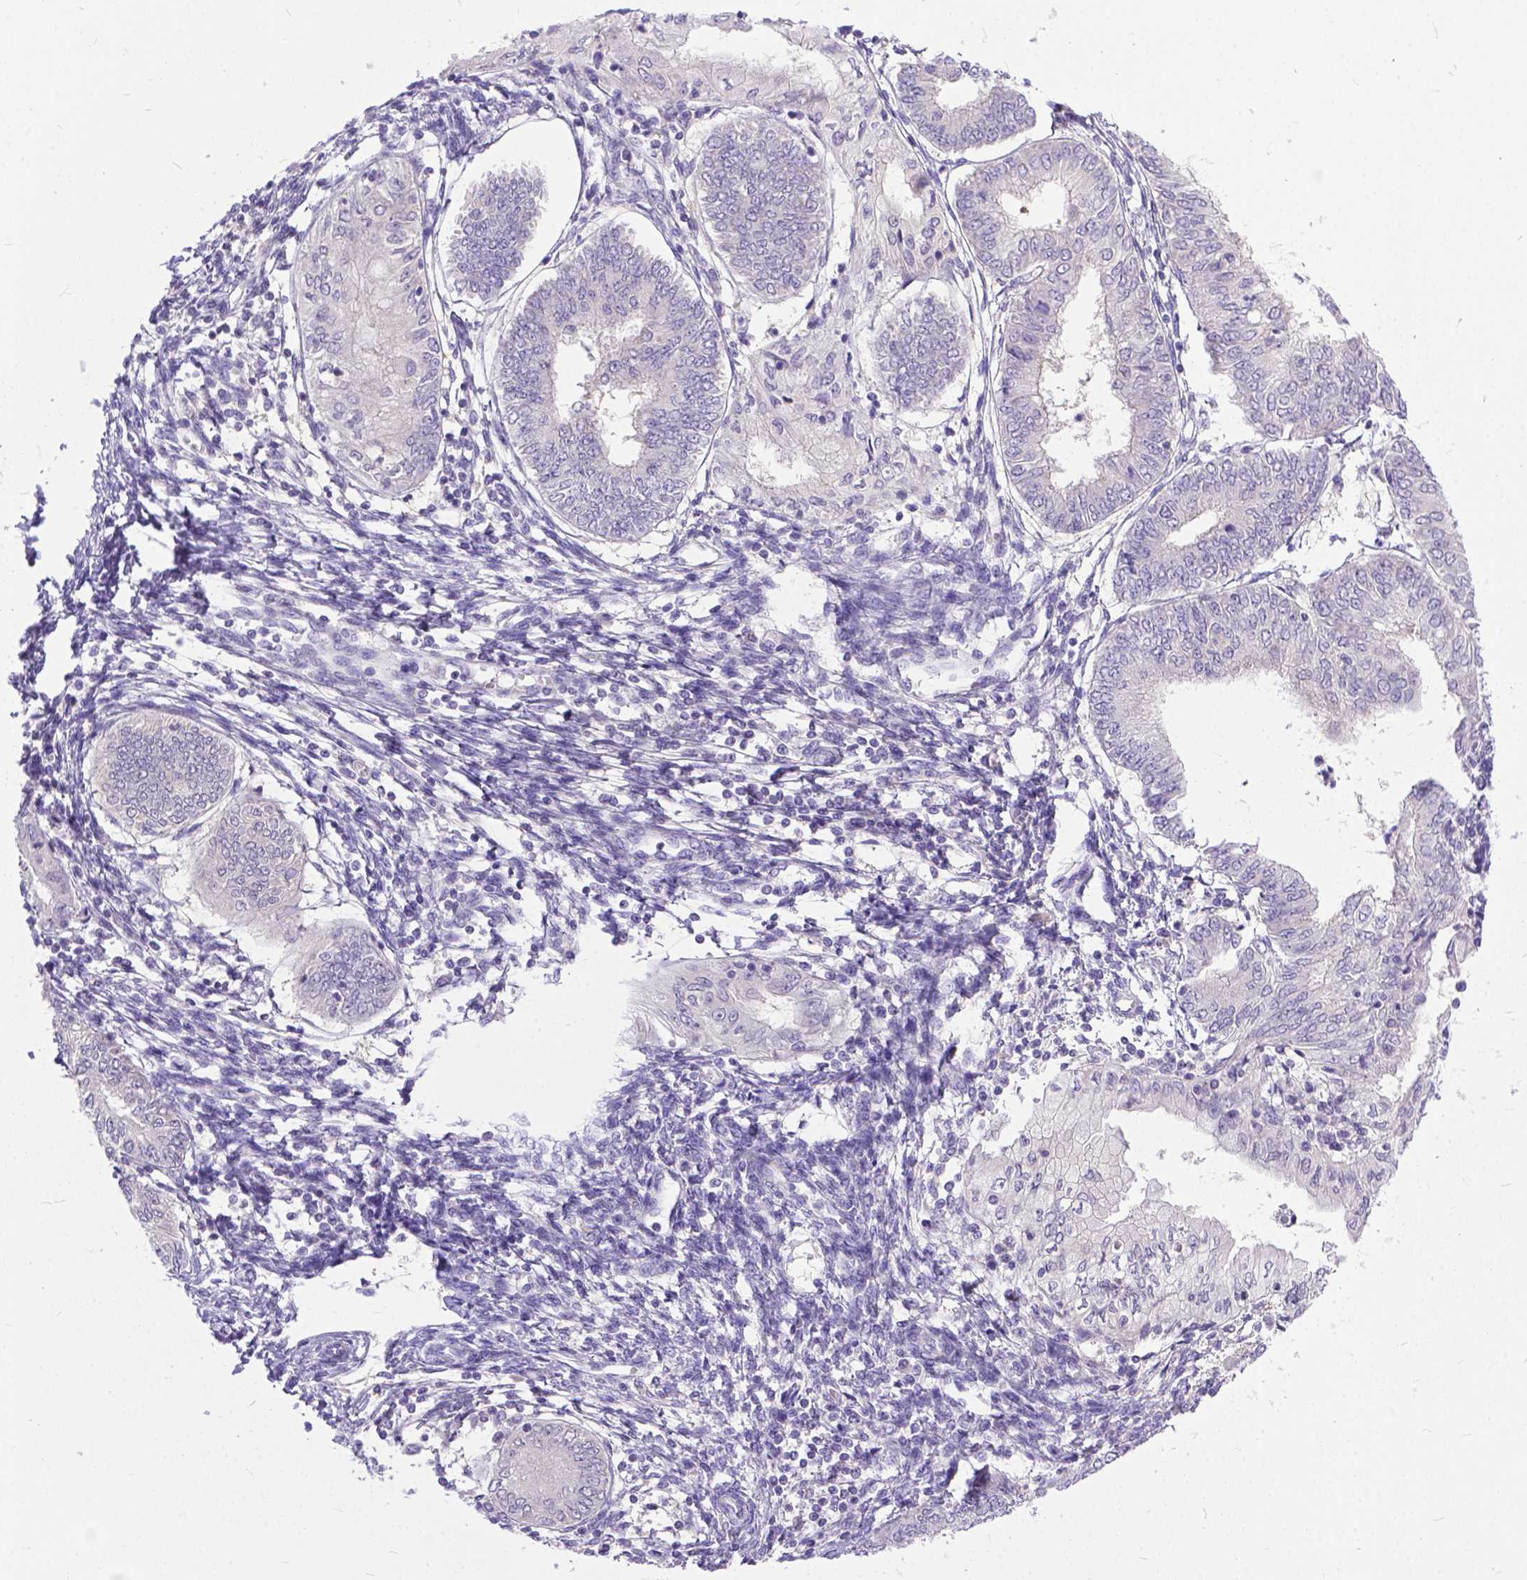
{"staining": {"intensity": "negative", "quantity": "none", "location": "none"}, "tissue": "endometrial cancer", "cell_type": "Tumor cells", "image_type": "cancer", "snomed": [{"axis": "morphology", "description": "Adenocarcinoma, NOS"}, {"axis": "topography", "description": "Endometrium"}], "caption": "Histopathology image shows no significant protein staining in tumor cells of adenocarcinoma (endometrial).", "gene": "TTLL6", "patient": {"sex": "female", "age": 68}}